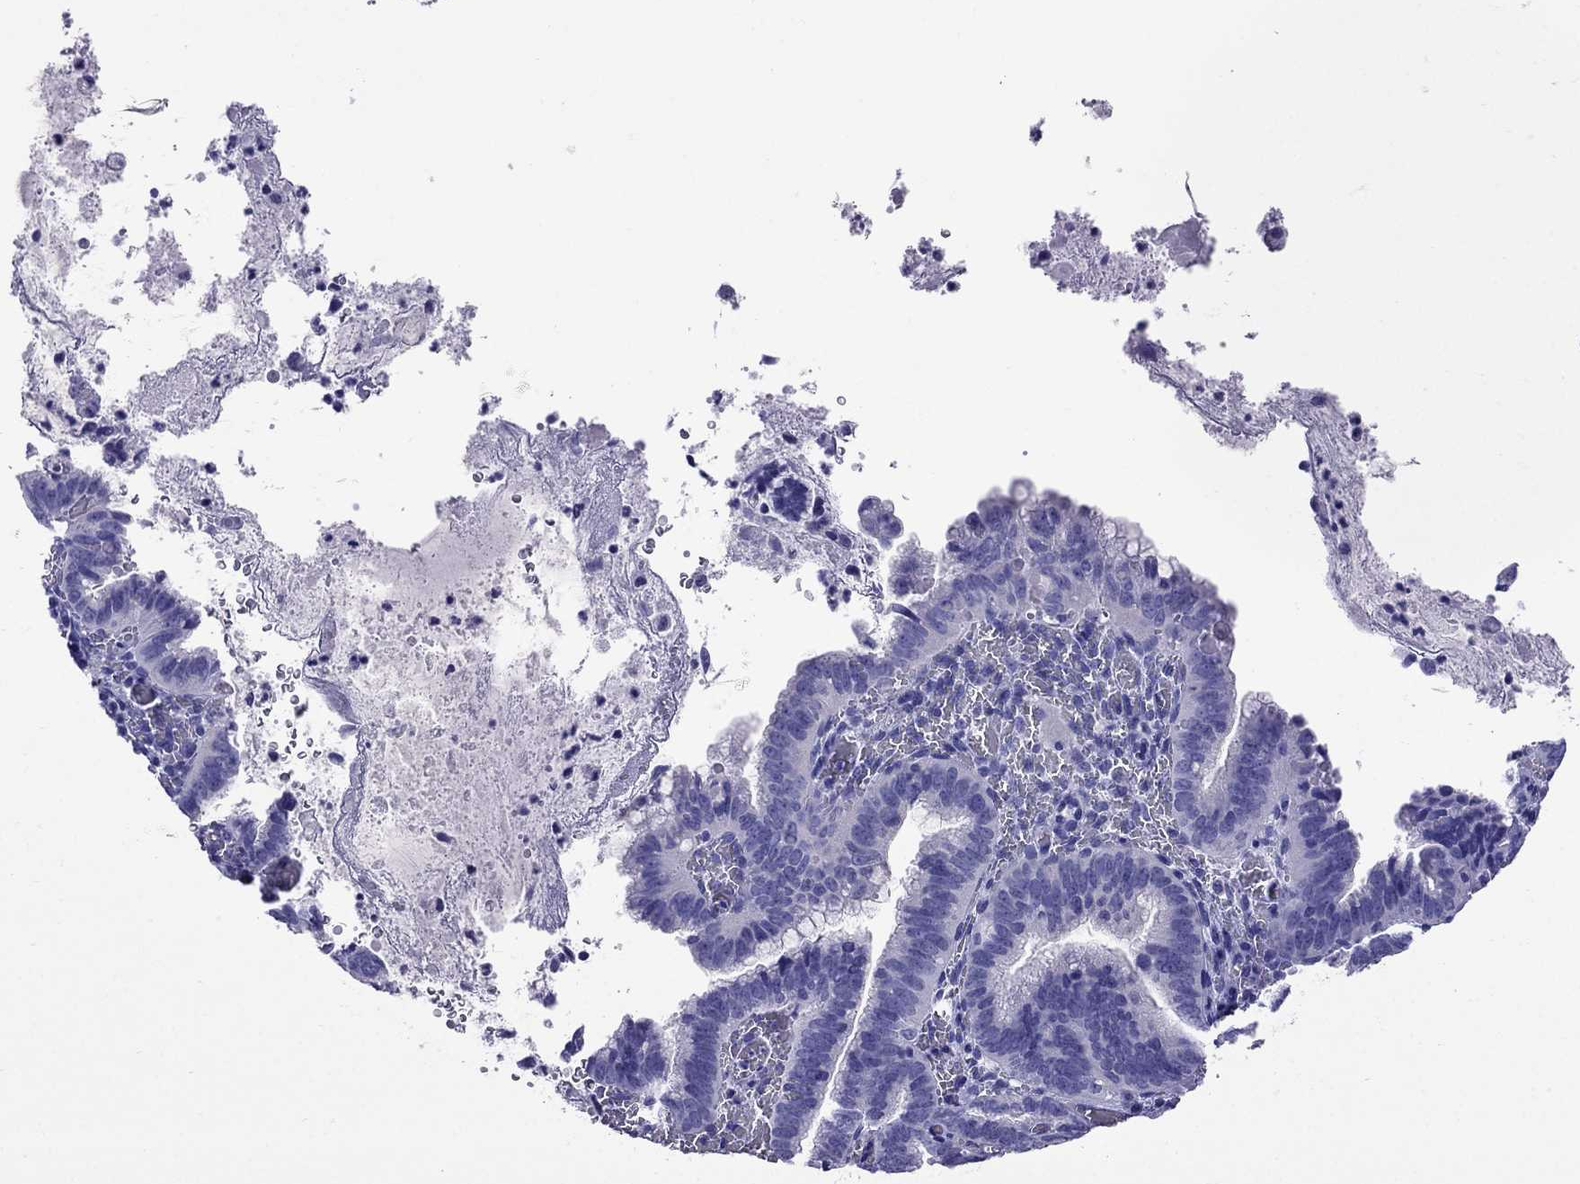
{"staining": {"intensity": "negative", "quantity": "none", "location": "none"}, "tissue": "cervical cancer", "cell_type": "Tumor cells", "image_type": "cancer", "snomed": [{"axis": "morphology", "description": "Adenocarcinoma, NOS"}, {"axis": "topography", "description": "Cervix"}], "caption": "Photomicrograph shows no protein staining in tumor cells of cervical cancer tissue.", "gene": "CRYBA1", "patient": {"sex": "female", "age": 61}}